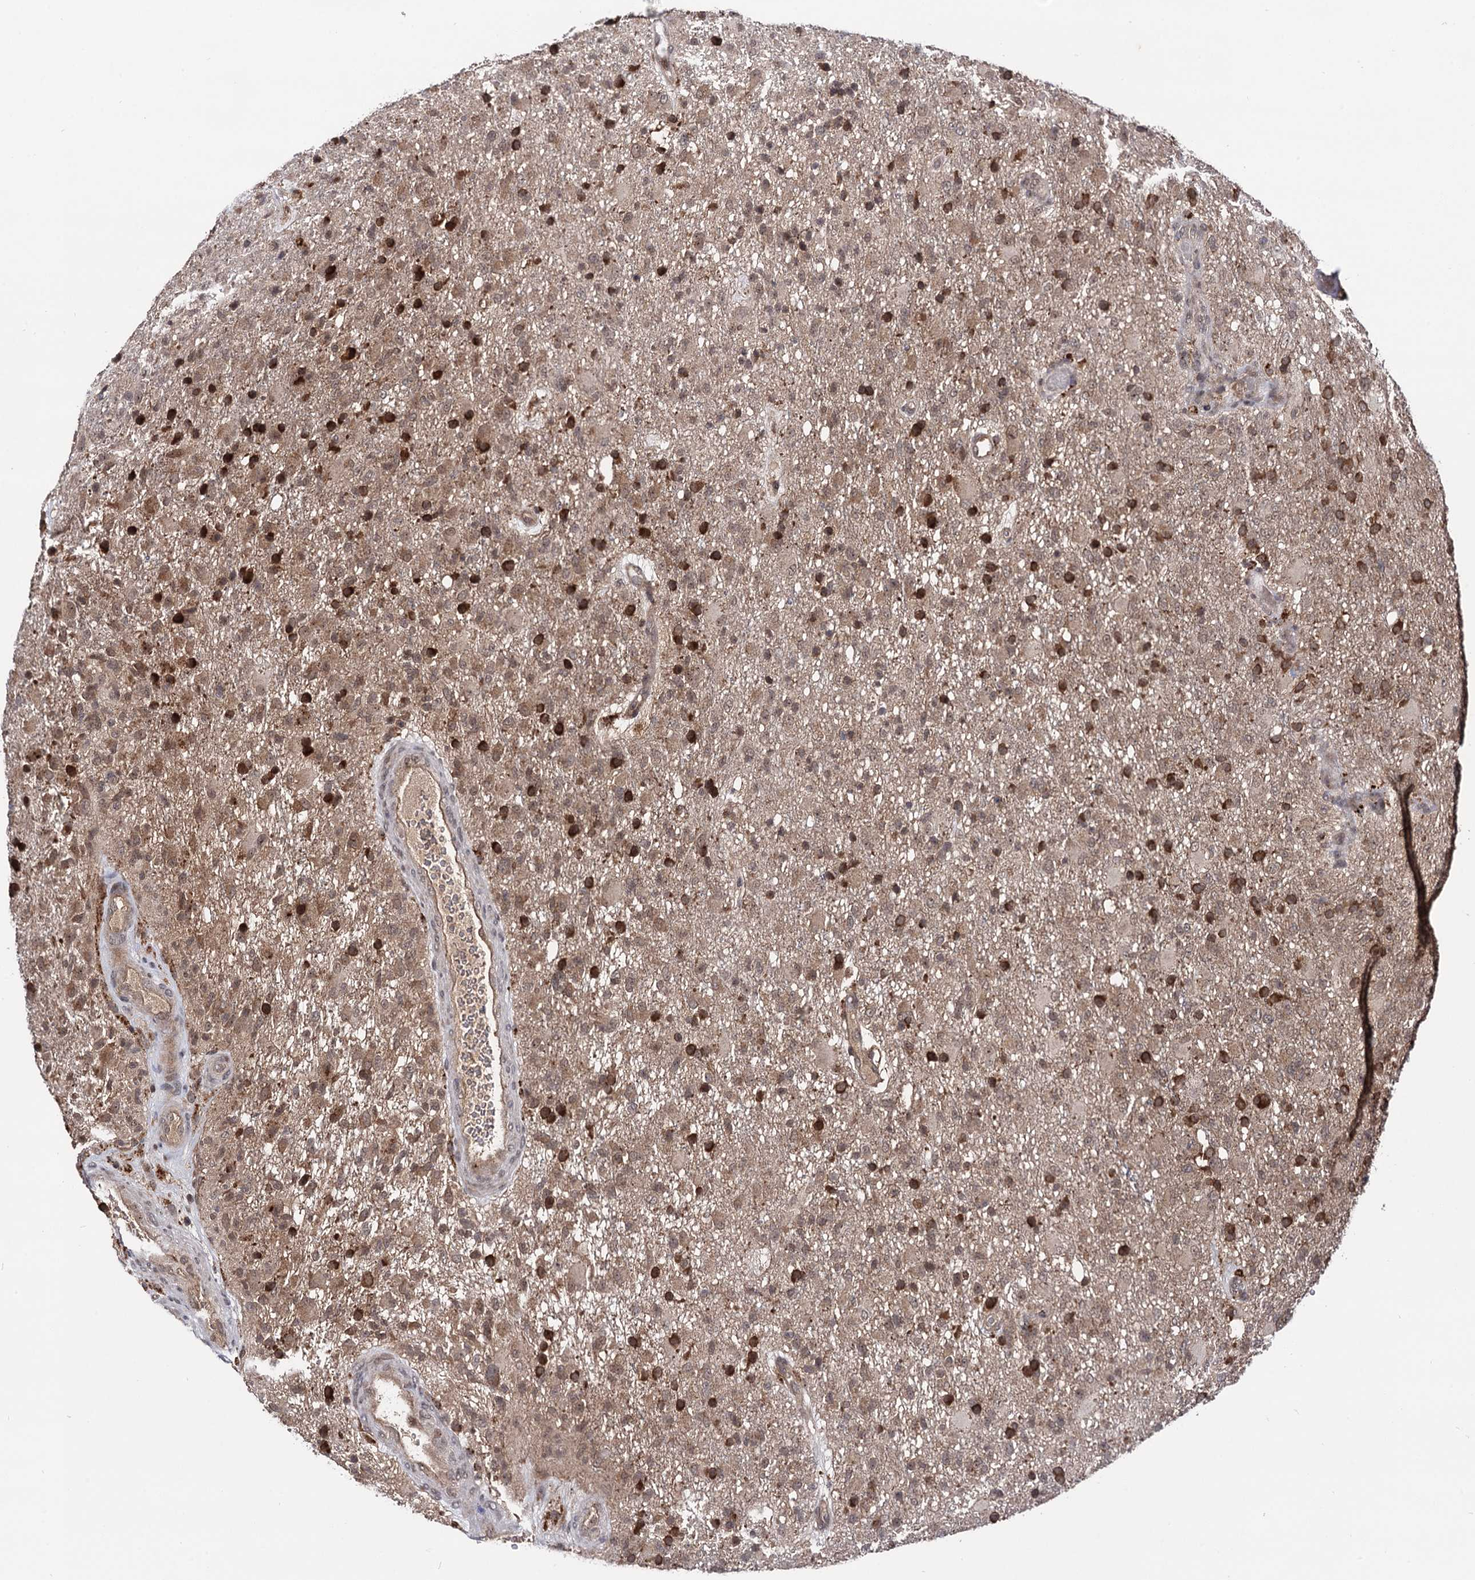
{"staining": {"intensity": "moderate", "quantity": "25%-75%", "location": "cytoplasmic/membranous,nuclear"}, "tissue": "glioma", "cell_type": "Tumor cells", "image_type": "cancer", "snomed": [{"axis": "morphology", "description": "Glioma, malignant, High grade"}, {"axis": "topography", "description": "Brain"}], "caption": "Immunohistochemistry (IHC) of high-grade glioma (malignant) shows medium levels of moderate cytoplasmic/membranous and nuclear positivity in about 25%-75% of tumor cells. The staining was performed using DAB (3,3'-diaminobenzidine), with brown indicating positive protein expression. Nuclei are stained blue with hematoxylin.", "gene": "MICAL2", "patient": {"sex": "female", "age": 74}}